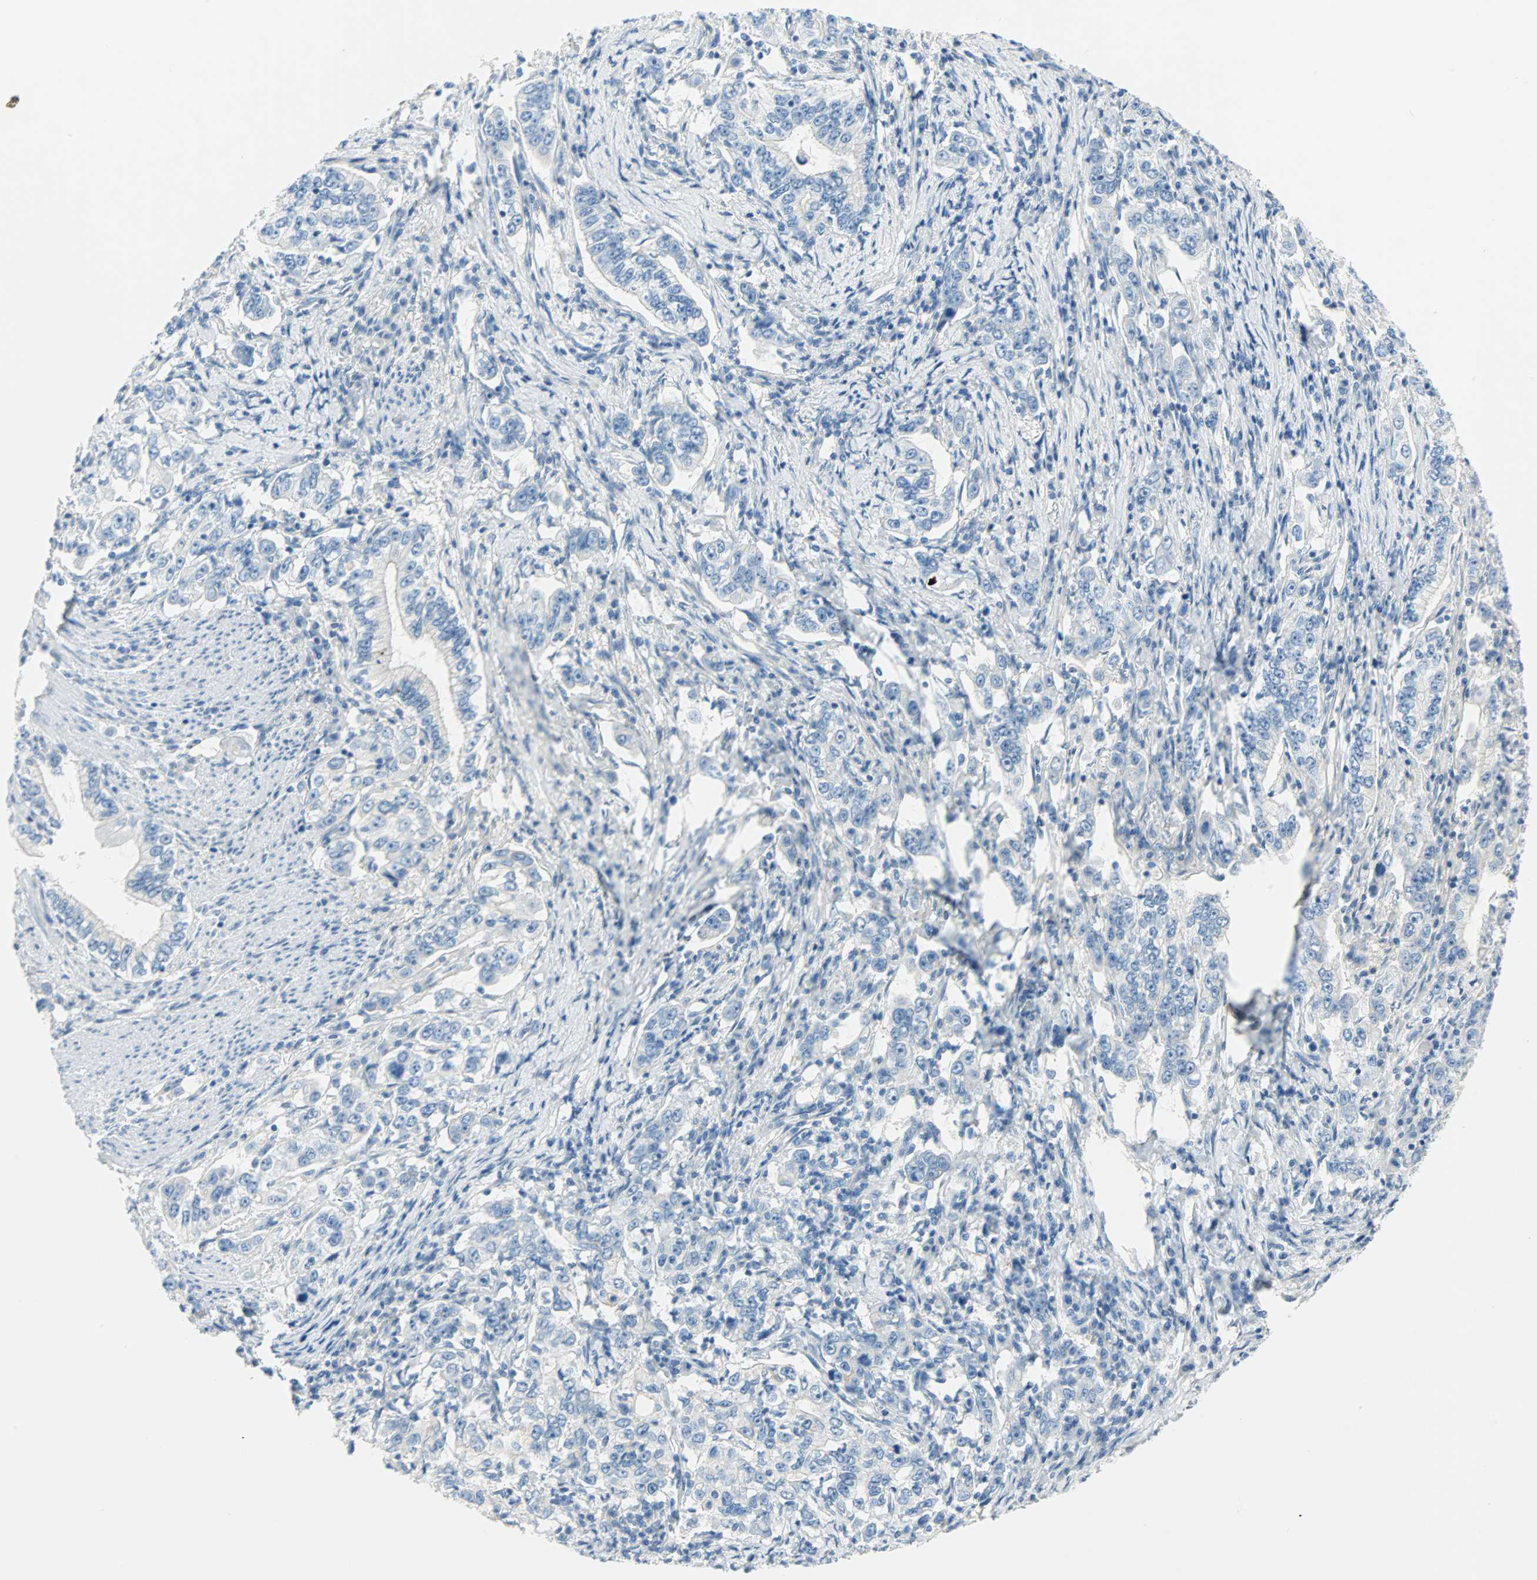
{"staining": {"intensity": "negative", "quantity": "none", "location": "none"}, "tissue": "stomach cancer", "cell_type": "Tumor cells", "image_type": "cancer", "snomed": [{"axis": "morphology", "description": "Adenocarcinoma, NOS"}, {"axis": "topography", "description": "Stomach, lower"}], "caption": "This is an immunohistochemistry micrograph of human adenocarcinoma (stomach). There is no staining in tumor cells.", "gene": "PROM1", "patient": {"sex": "female", "age": 72}}